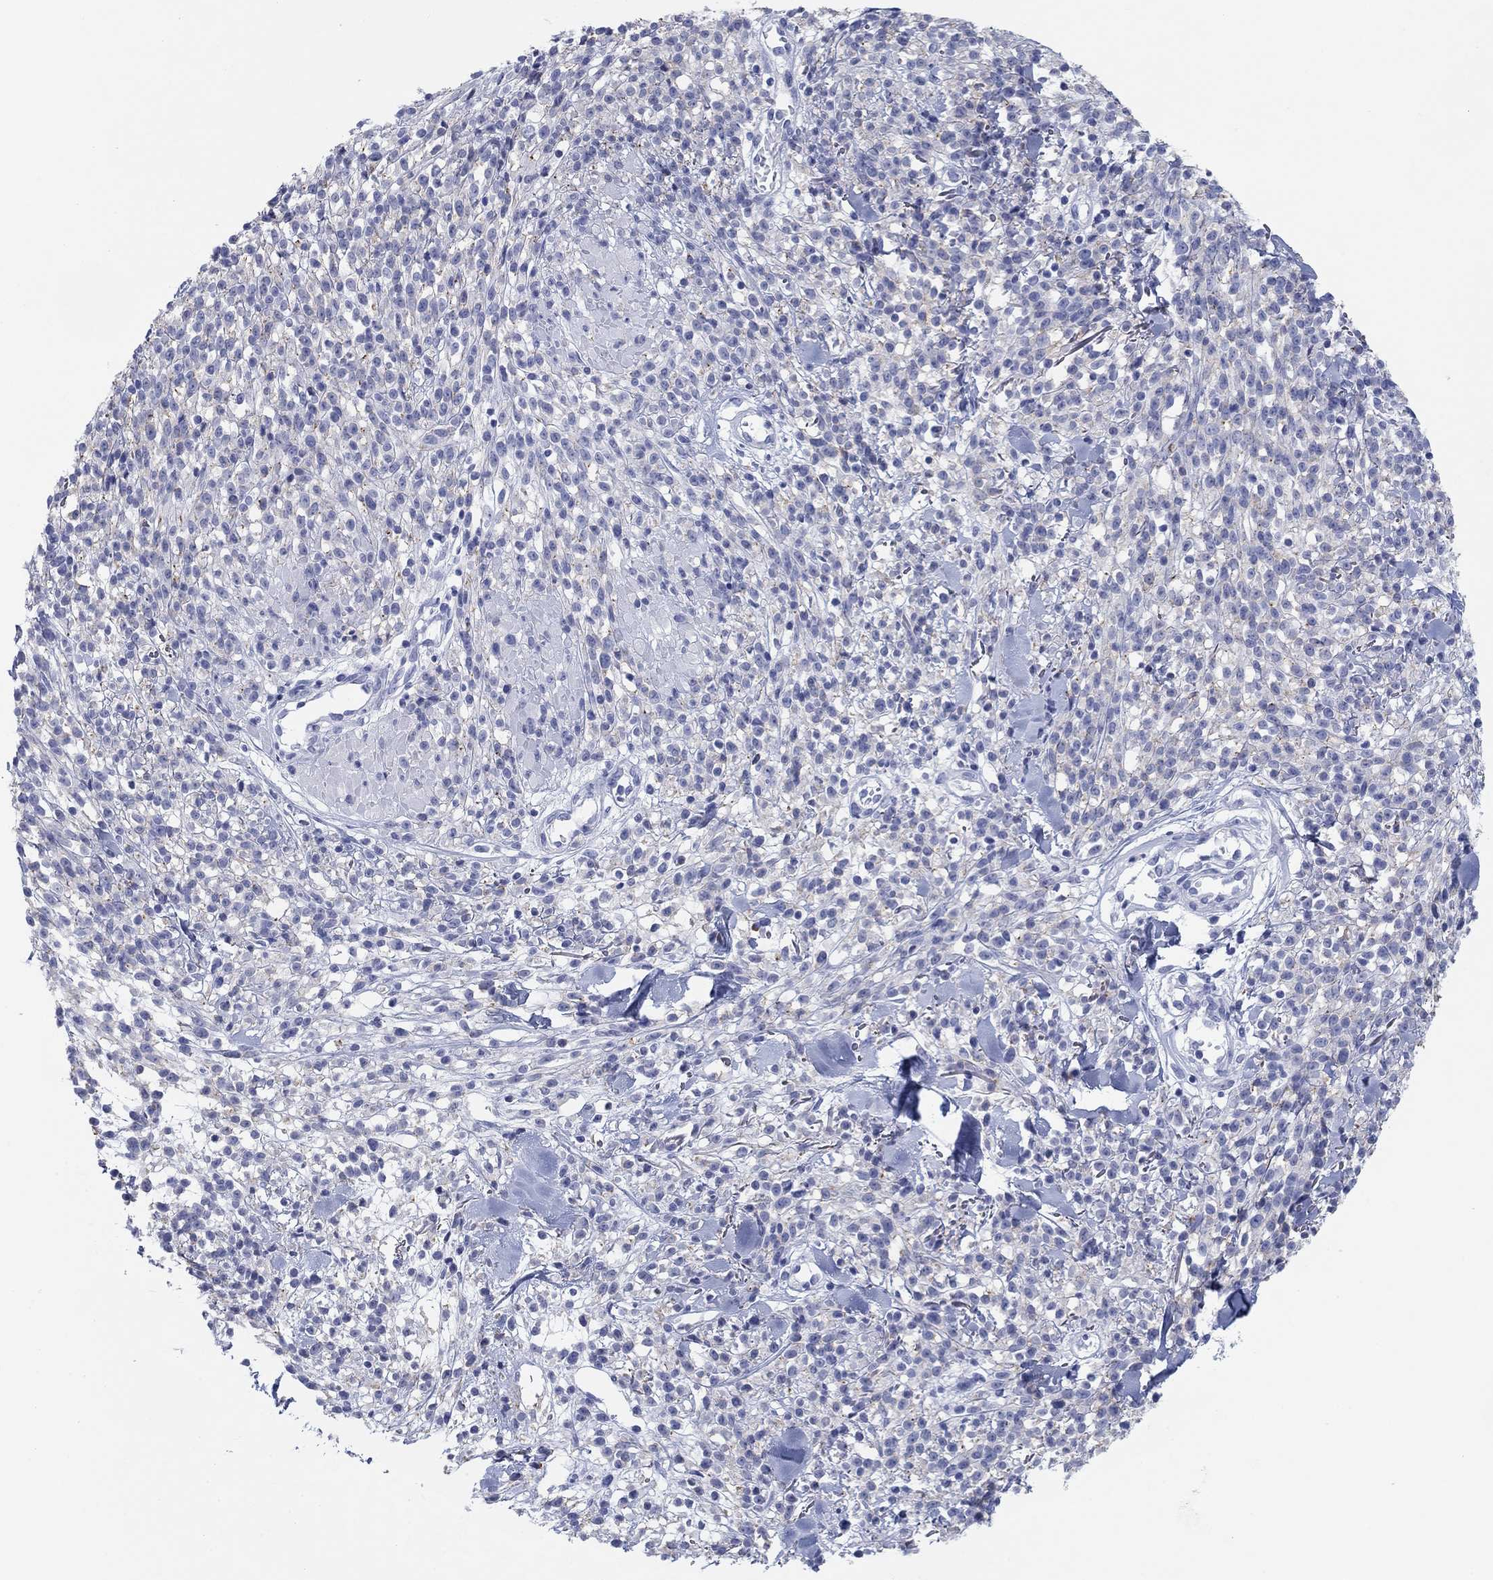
{"staining": {"intensity": "negative", "quantity": "none", "location": "none"}, "tissue": "melanoma", "cell_type": "Tumor cells", "image_type": "cancer", "snomed": [{"axis": "morphology", "description": "Malignant melanoma, NOS"}, {"axis": "topography", "description": "Skin"}, {"axis": "topography", "description": "Skin of trunk"}], "caption": "This is a micrograph of immunohistochemistry (IHC) staining of melanoma, which shows no staining in tumor cells.", "gene": "ATP1B1", "patient": {"sex": "male", "age": 74}}